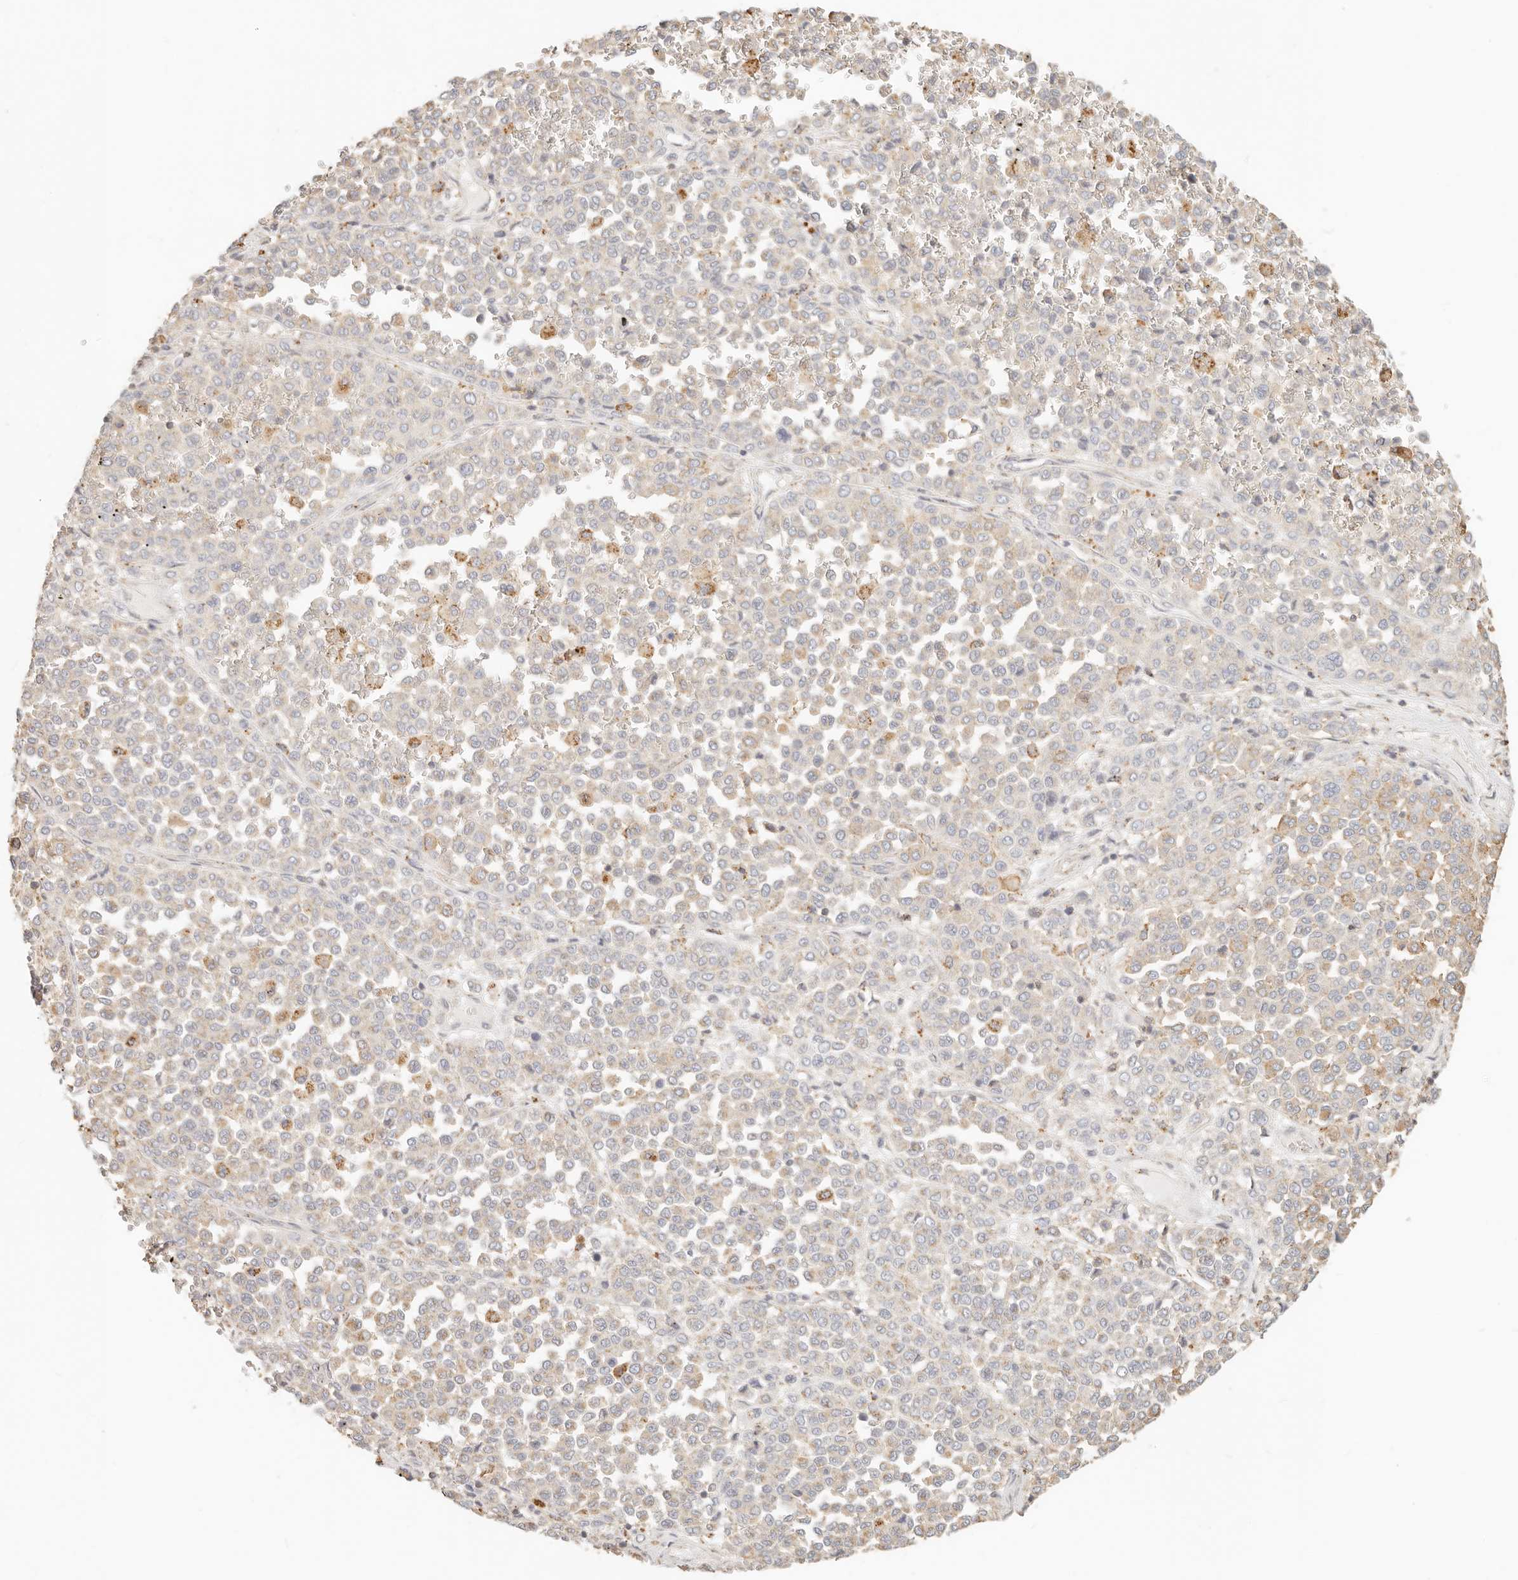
{"staining": {"intensity": "negative", "quantity": "none", "location": "none"}, "tissue": "melanoma", "cell_type": "Tumor cells", "image_type": "cancer", "snomed": [{"axis": "morphology", "description": "Malignant melanoma, Metastatic site"}, {"axis": "topography", "description": "Pancreas"}], "caption": "Immunohistochemical staining of malignant melanoma (metastatic site) exhibits no significant positivity in tumor cells.", "gene": "CNMD", "patient": {"sex": "female", "age": 30}}